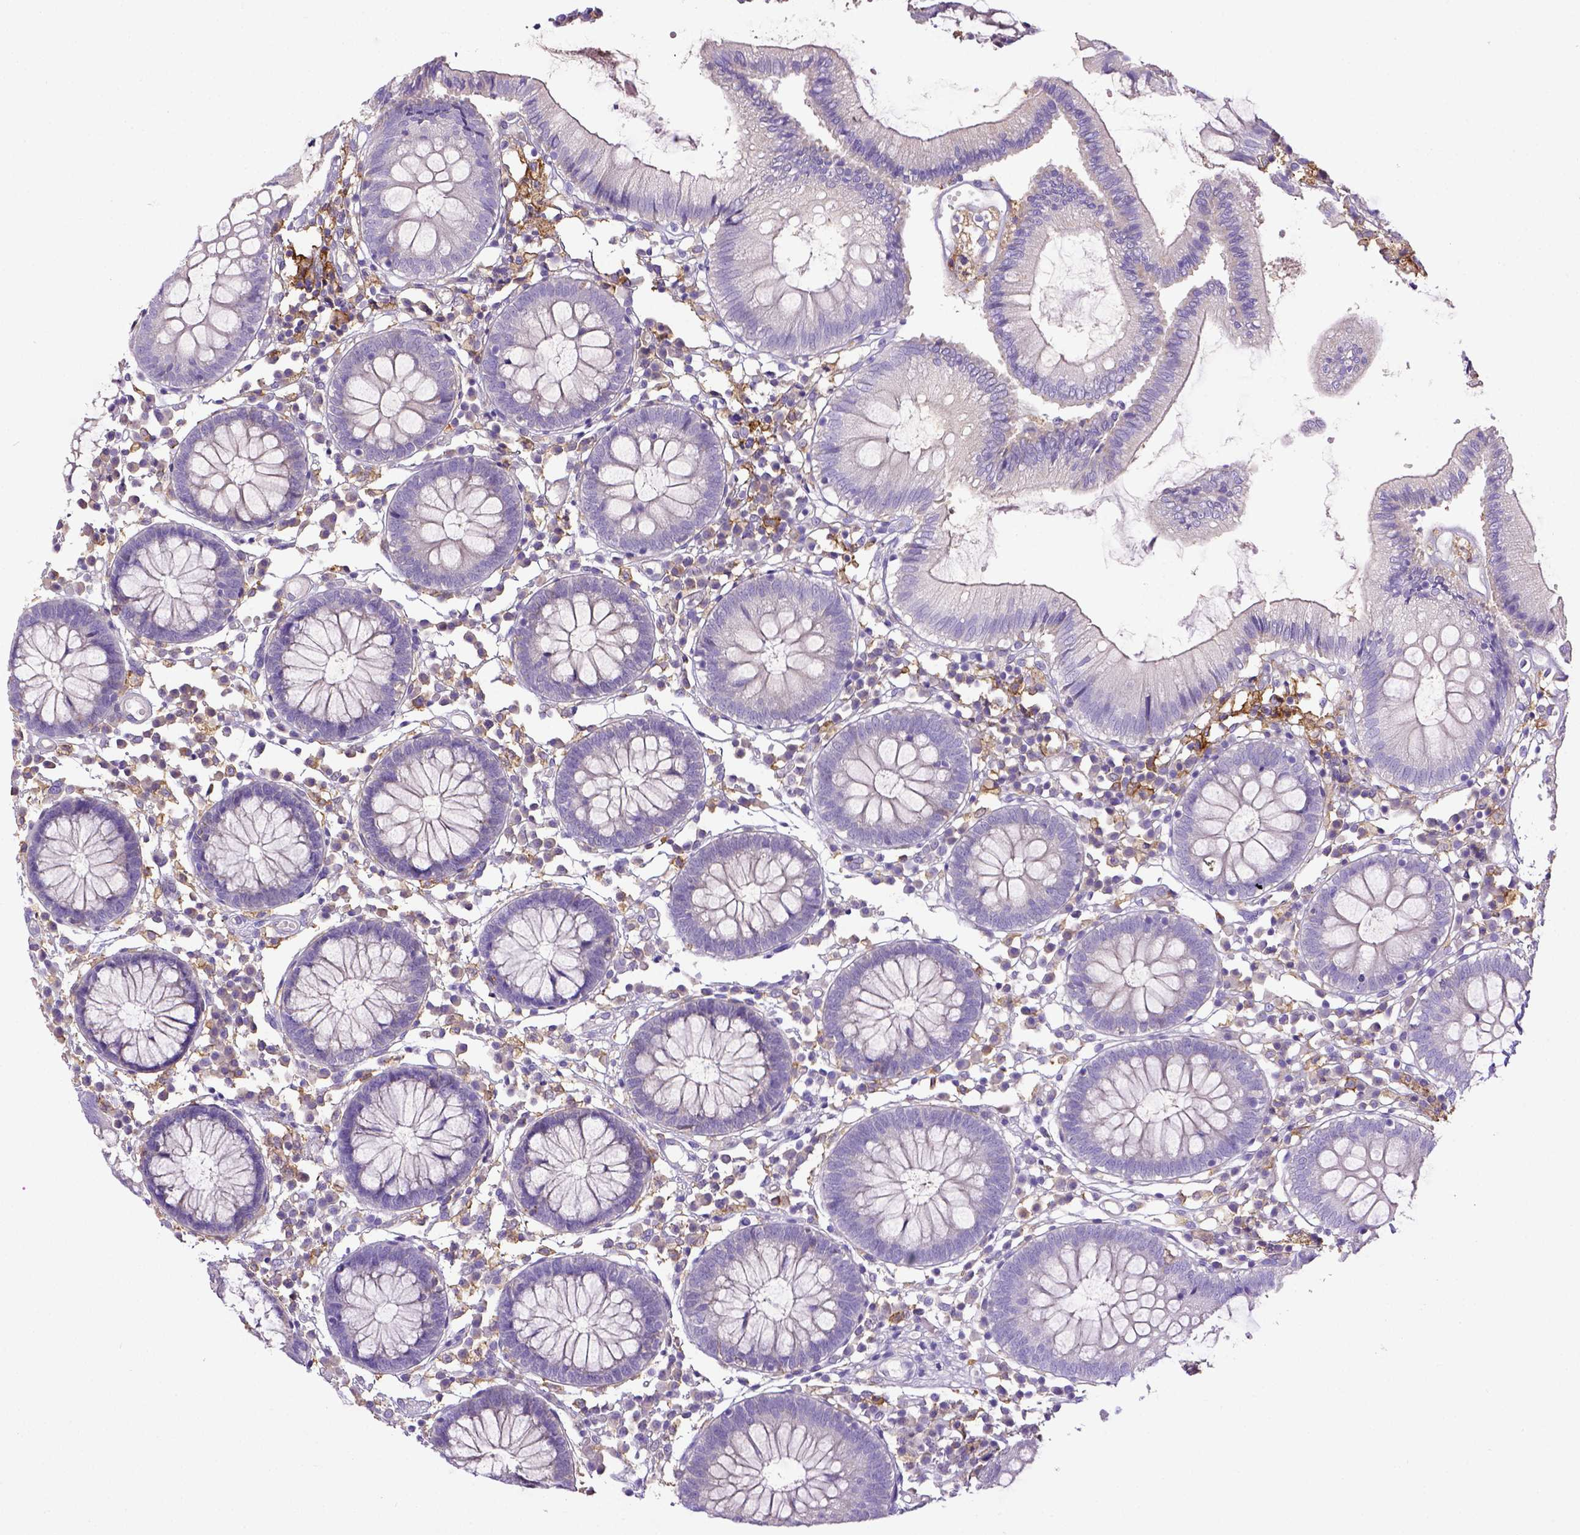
{"staining": {"intensity": "negative", "quantity": "none", "location": "none"}, "tissue": "colon", "cell_type": "Endothelial cells", "image_type": "normal", "snomed": [{"axis": "morphology", "description": "Normal tissue, NOS"}, {"axis": "morphology", "description": "Adenocarcinoma, NOS"}, {"axis": "topography", "description": "Colon"}], "caption": "Endothelial cells are negative for brown protein staining in benign colon. Nuclei are stained in blue.", "gene": "CD40", "patient": {"sex": "male", "age": 83}}